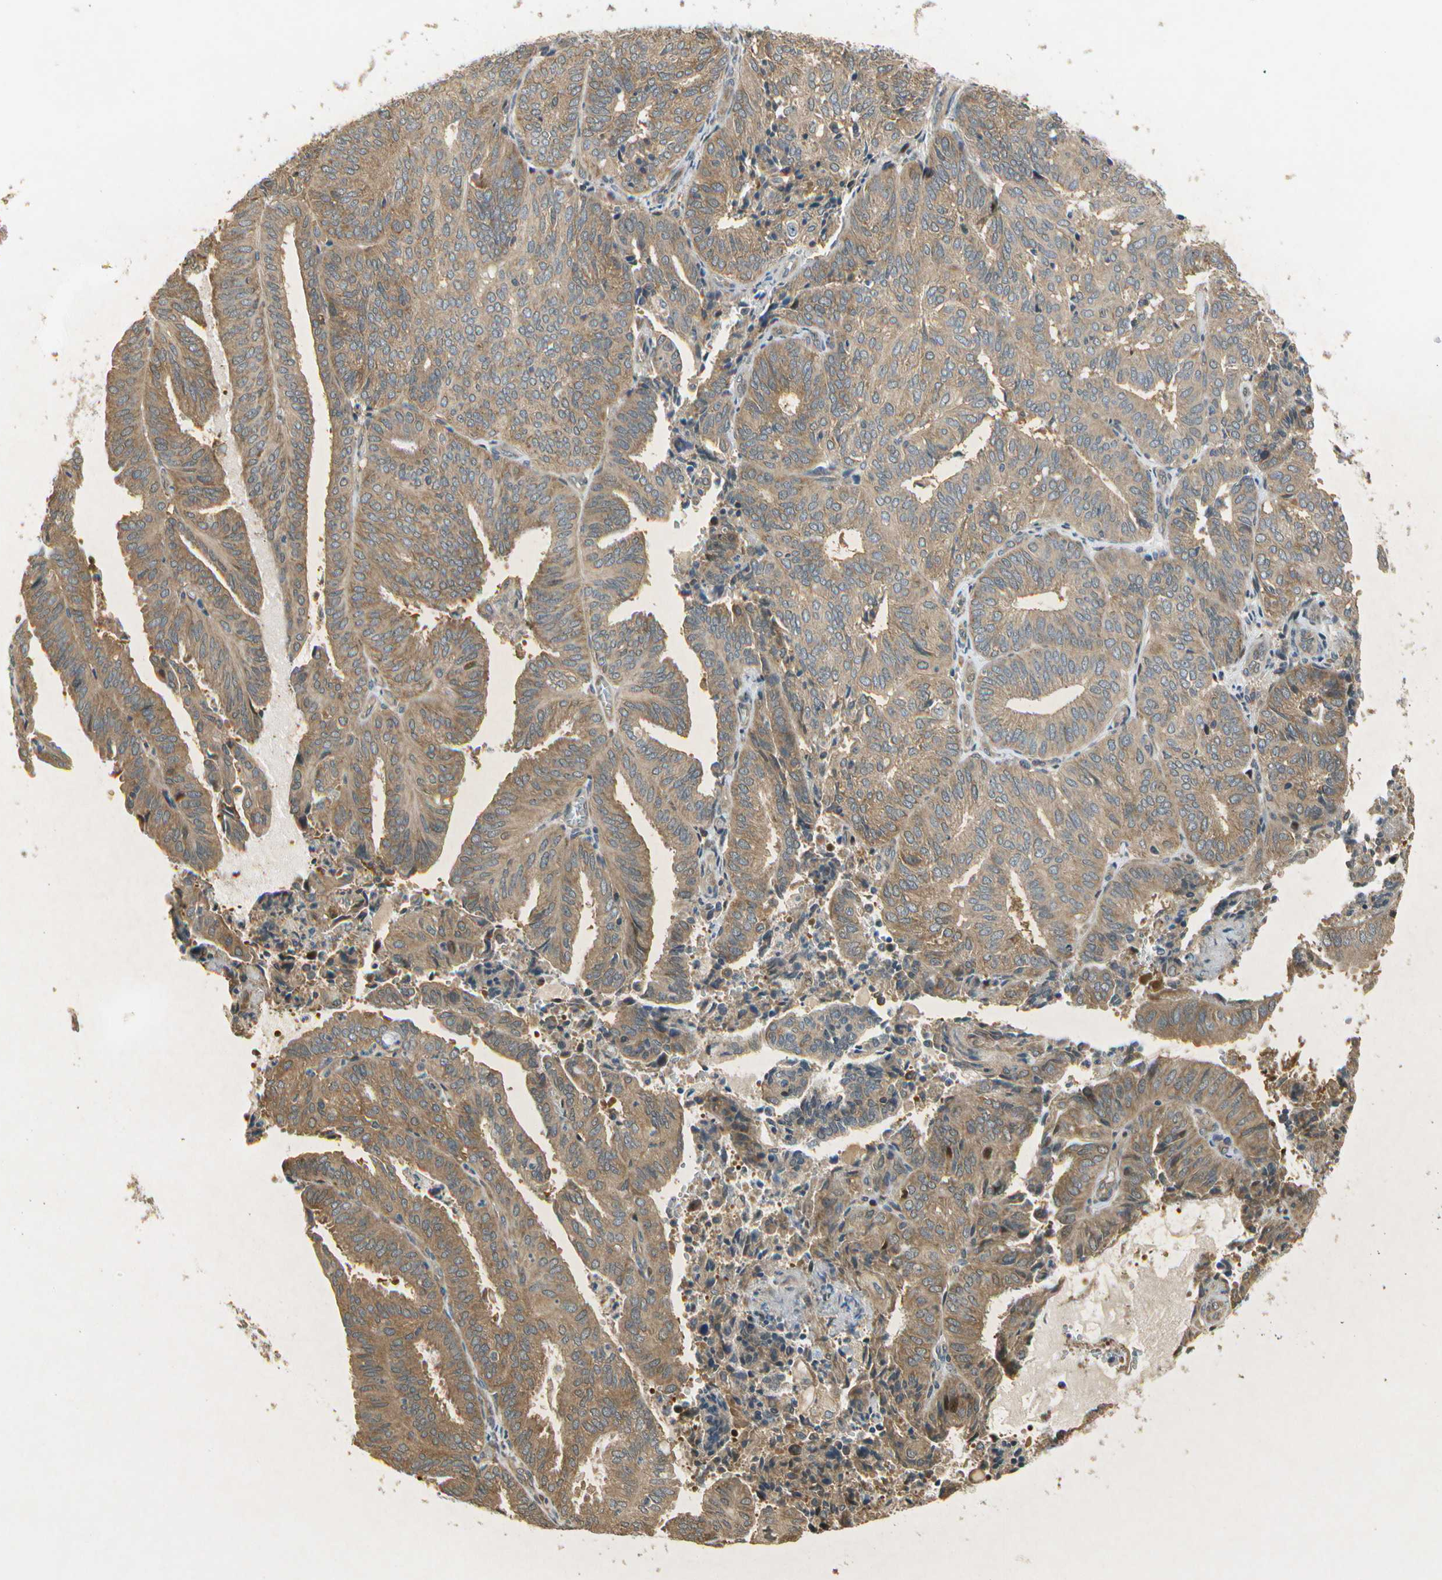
{"staining": {"intensity": "moderate", "quantity": ">75%", "location": "cytoplasmic/membranous"}, "tissue": "endometrial cancer", "cell_type": "Tumor cells", "image_type": "cancer", "snomed": [{"axis": "morphology", "description": "Adenocarcinoma, NOS"}, {"axis": "topography", "description": "Uterus"}], "caption": "Human endometrial adenocarcinoma stained with a brown dye demonstrates moderate cytoplasmic/membranous positive positivity in about >75% of tumor cells.", "gene": "EIF1AX", "patient": {"sex": "female", "age": 60}}